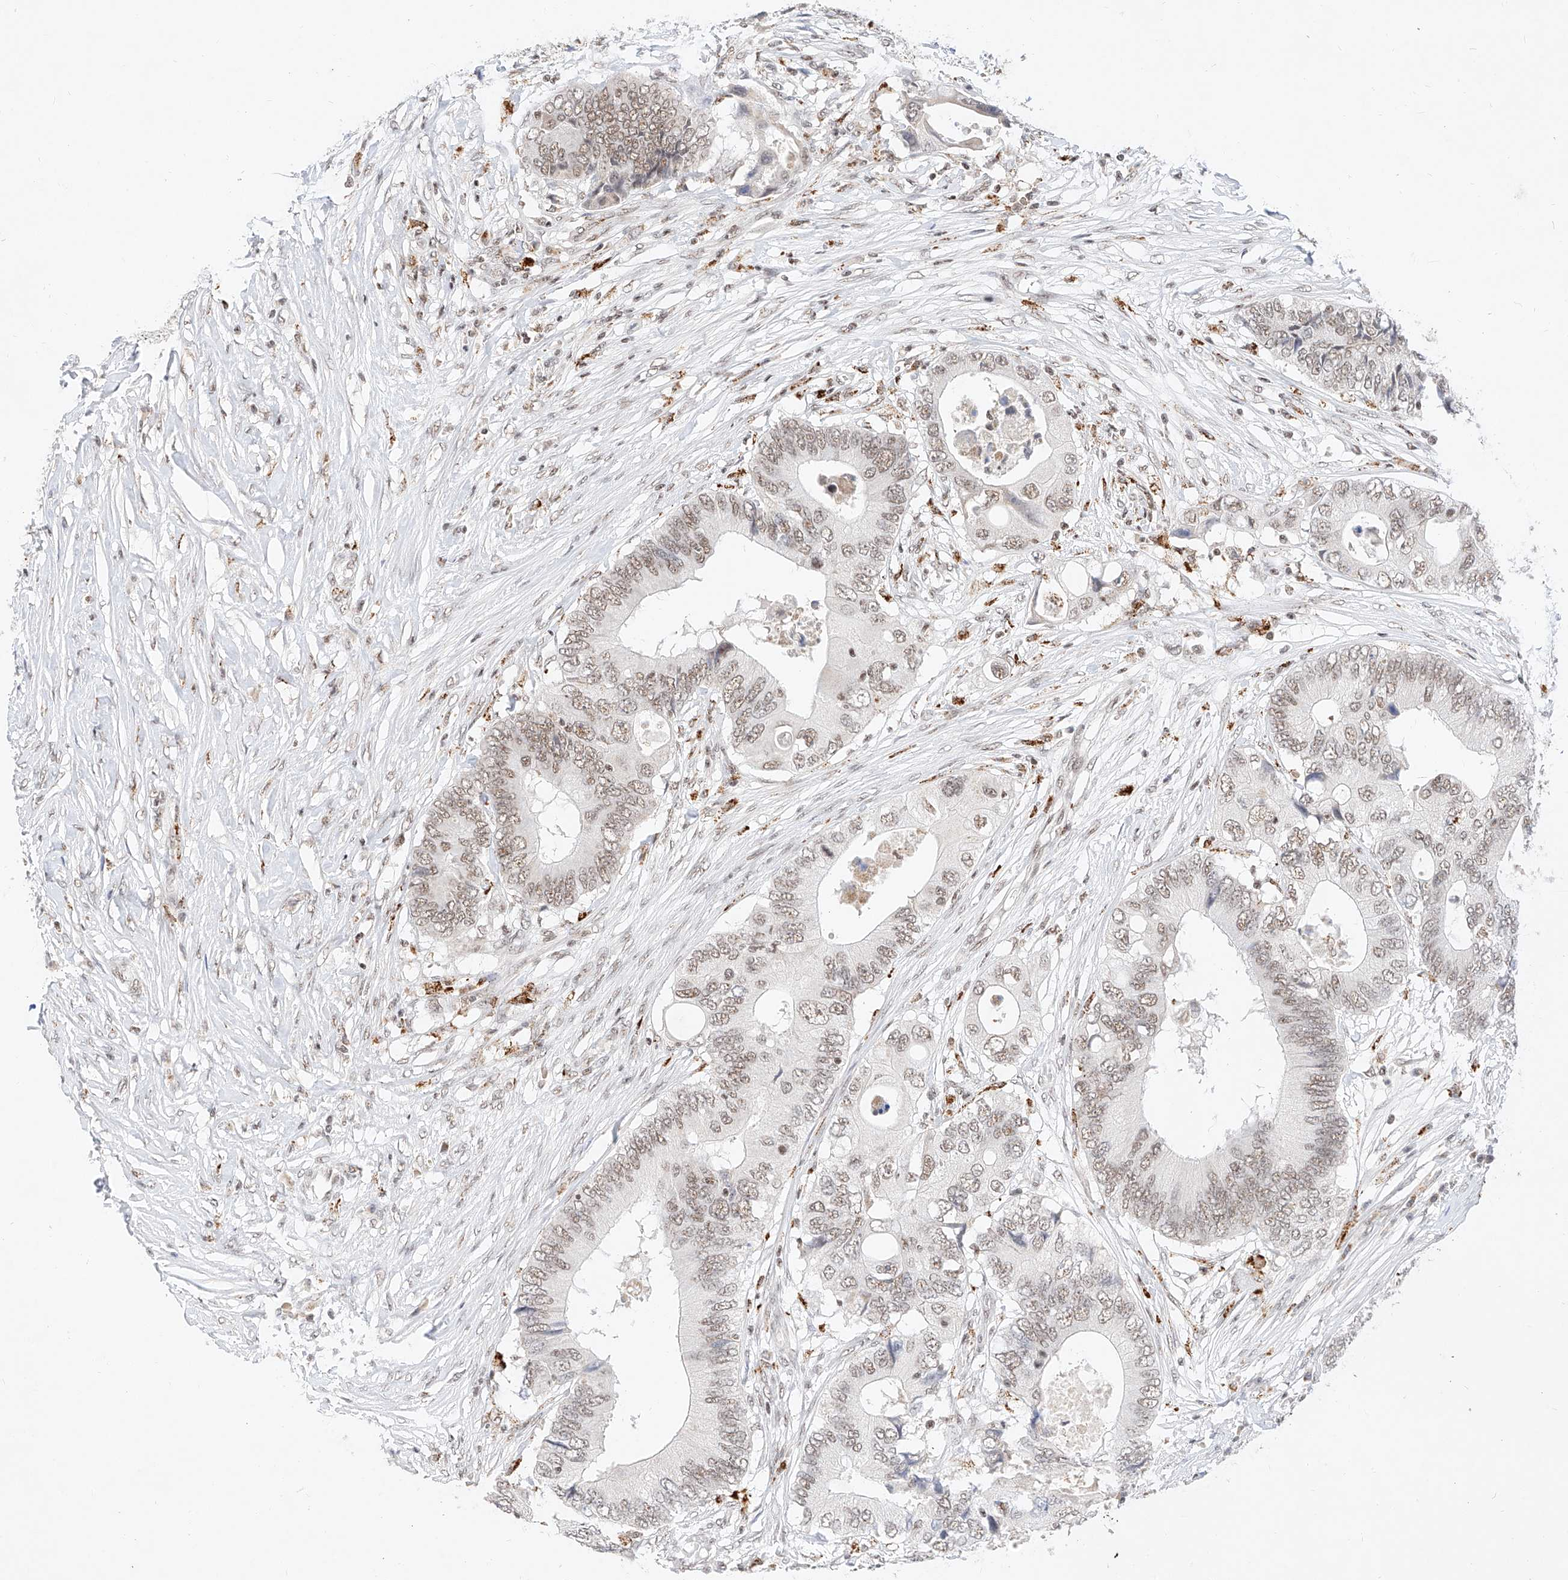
{"staining": {"intensity": "weak", "quantity": ">75%", "location": "nuclear"}, "tissue": "colorectal cancer", "cell_type": "Tumor cells", "image_type": "cancer", "snomed": [{"axis": "morphology", "description": "Adenocarcinoma, NOS"}, {"axis": "topography", "description": "Colon"}], "caption": "Protein staining demonstrates weak nuclear positivity in about >75% of tumor cells in colorectal adenocarcinoma.", "gene": "NRF1", "patient": {"sex": "male", "age": 71}}